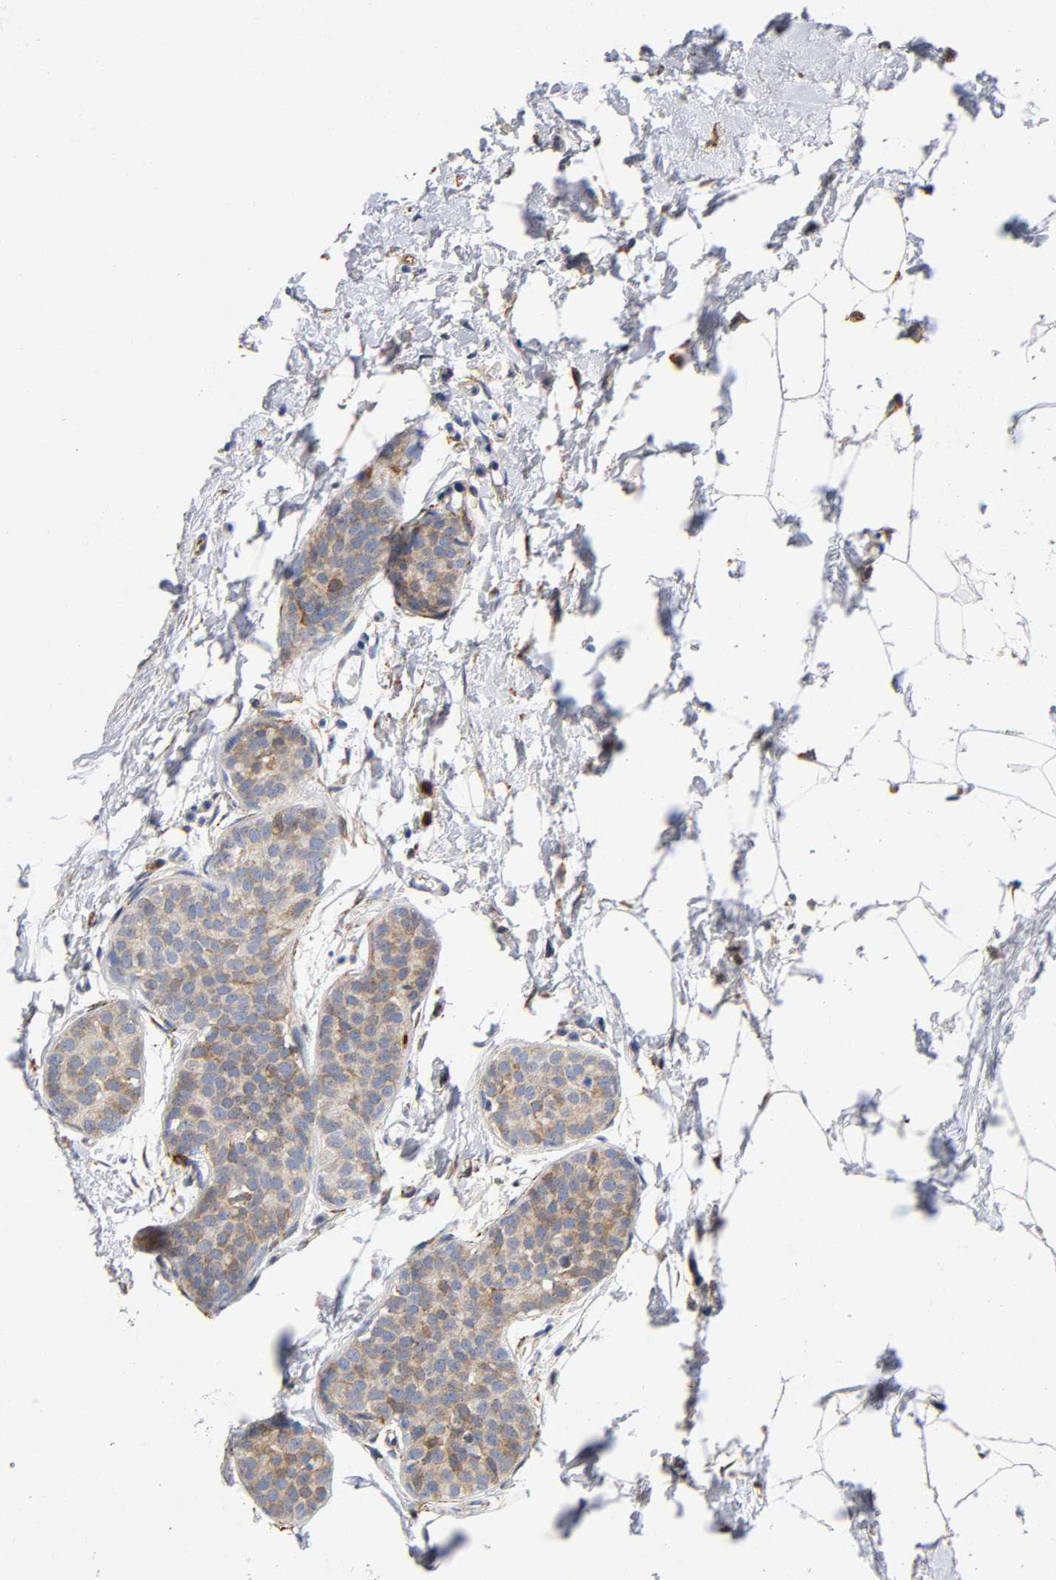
{"staining": {"intensity": "moderate", "quantity": ">75%", "location": "cytoplasmic/membranous"}, "tissue": "breast cancer", "cell_type": "Tumor cells", "image_type": "cancer", "snomed": [{"axis": "morphology", "description": "Lobular carcinoma, in situ"}, {"axis": "morphology", "description": "Lobular carcinoma"}, {"axis": "topography", "description": "Breast"}], "caption": "Breast cancer (lobular carcinoma in situ) stained for a protein (brown) shows moderate cytoplasmic/membranous positive positivity in about >75% of tumor cells.", "gene": "SOS2", "patient": {"sex": "female", "age": 41}}